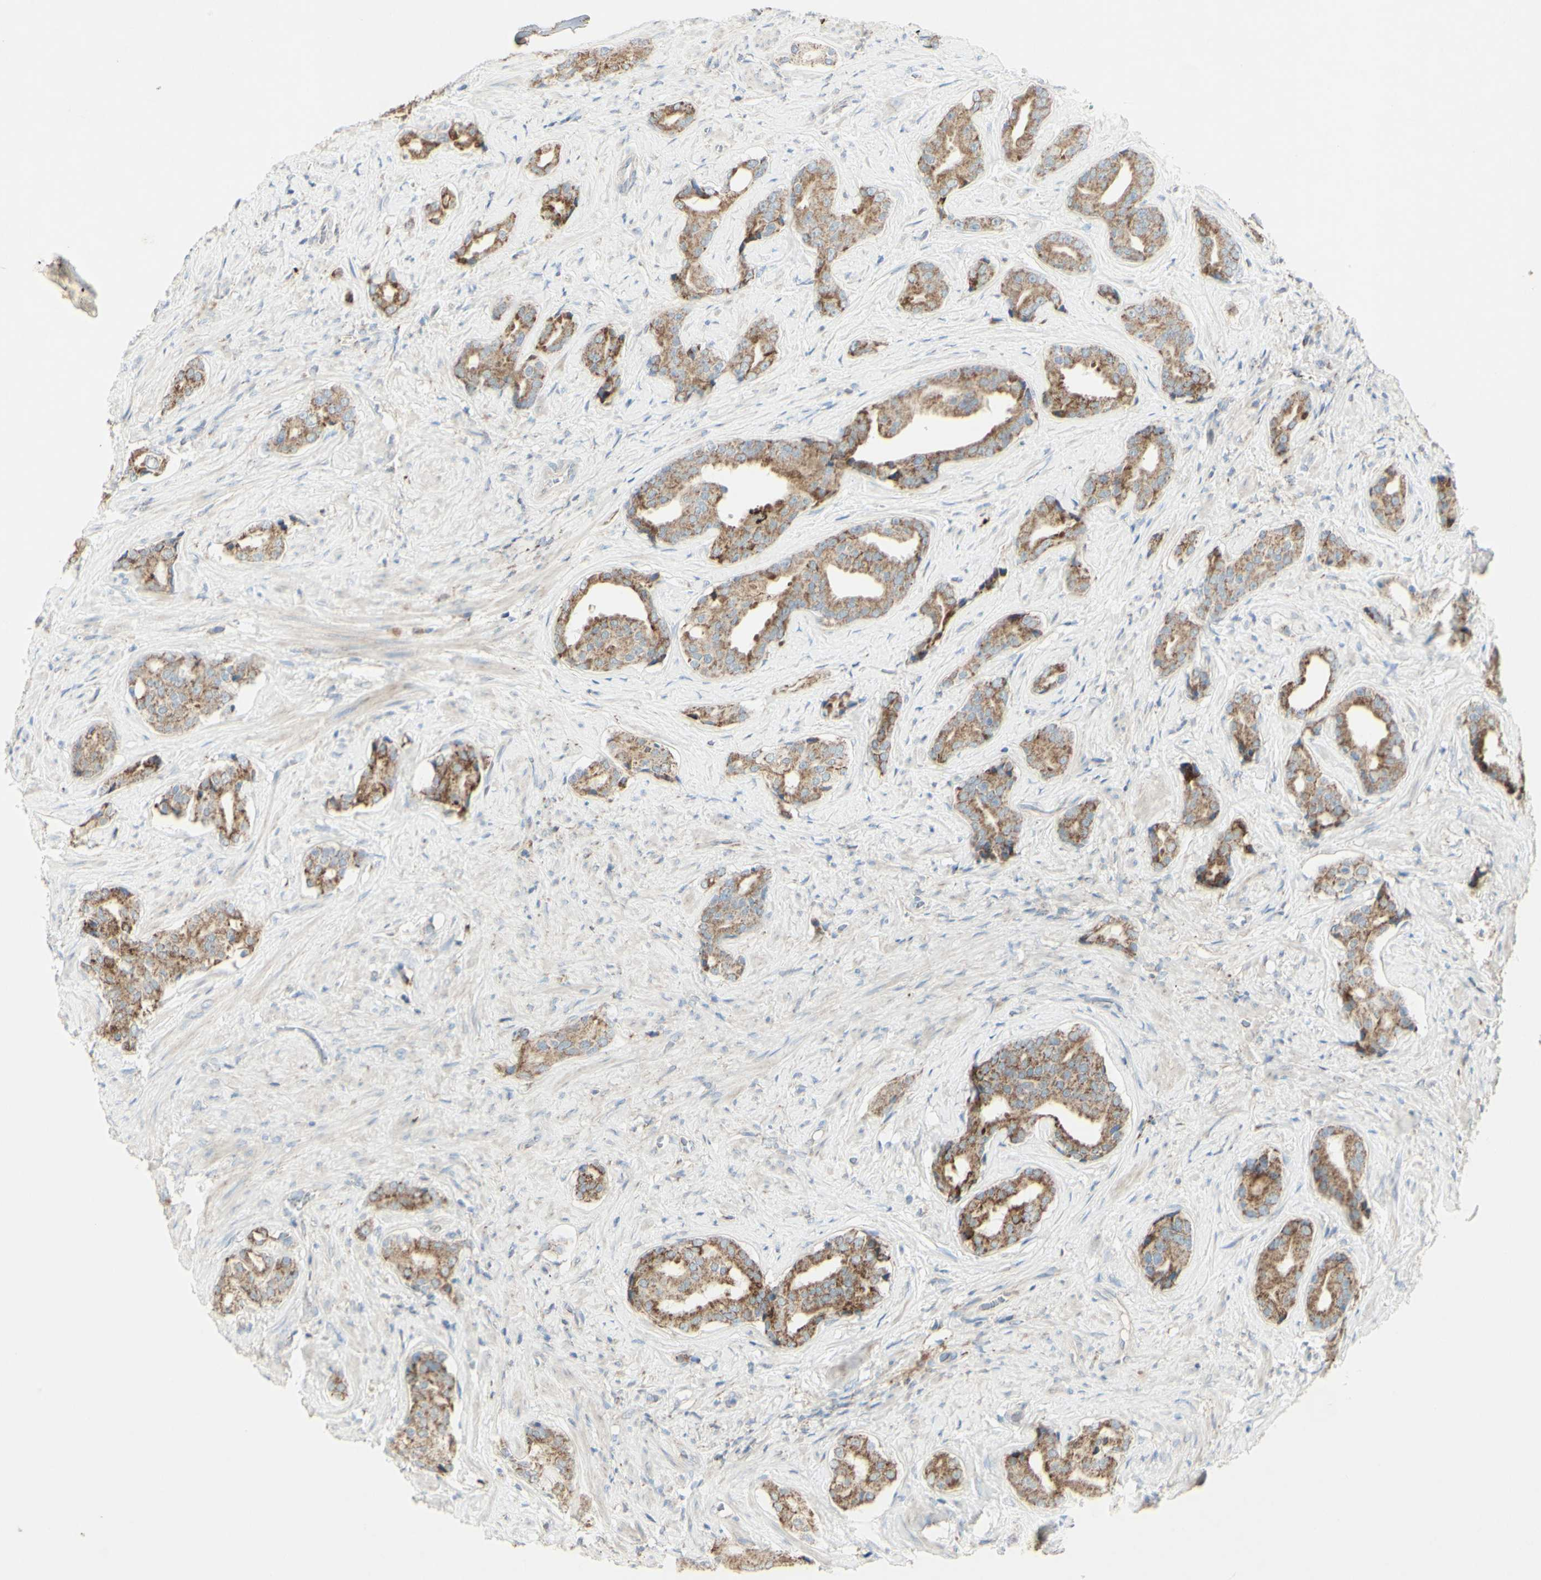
{"staining": {"intensity": "moderate", "quantity": "25%-75%", "location": "cytoplasmic/membranous"}, "tissue": "prostate cancer", "cell_type": "Tumor cells", "image_type": "cancer", "snomed": [{"axis": "morphology", "description": "Adenocarcinoma, High grade"}, {"axis": "topography", "description": "Prostate"}], "caption": "Prostate high-grade adenocarcinoma tissue reveals moderate cytoplasmic/membranous staining in about 25%-75% of tumor cells, visualized by immunohistochemistry.", "gene": "CNTNAP1", "patient": {"sex": "male", "age": 71}}